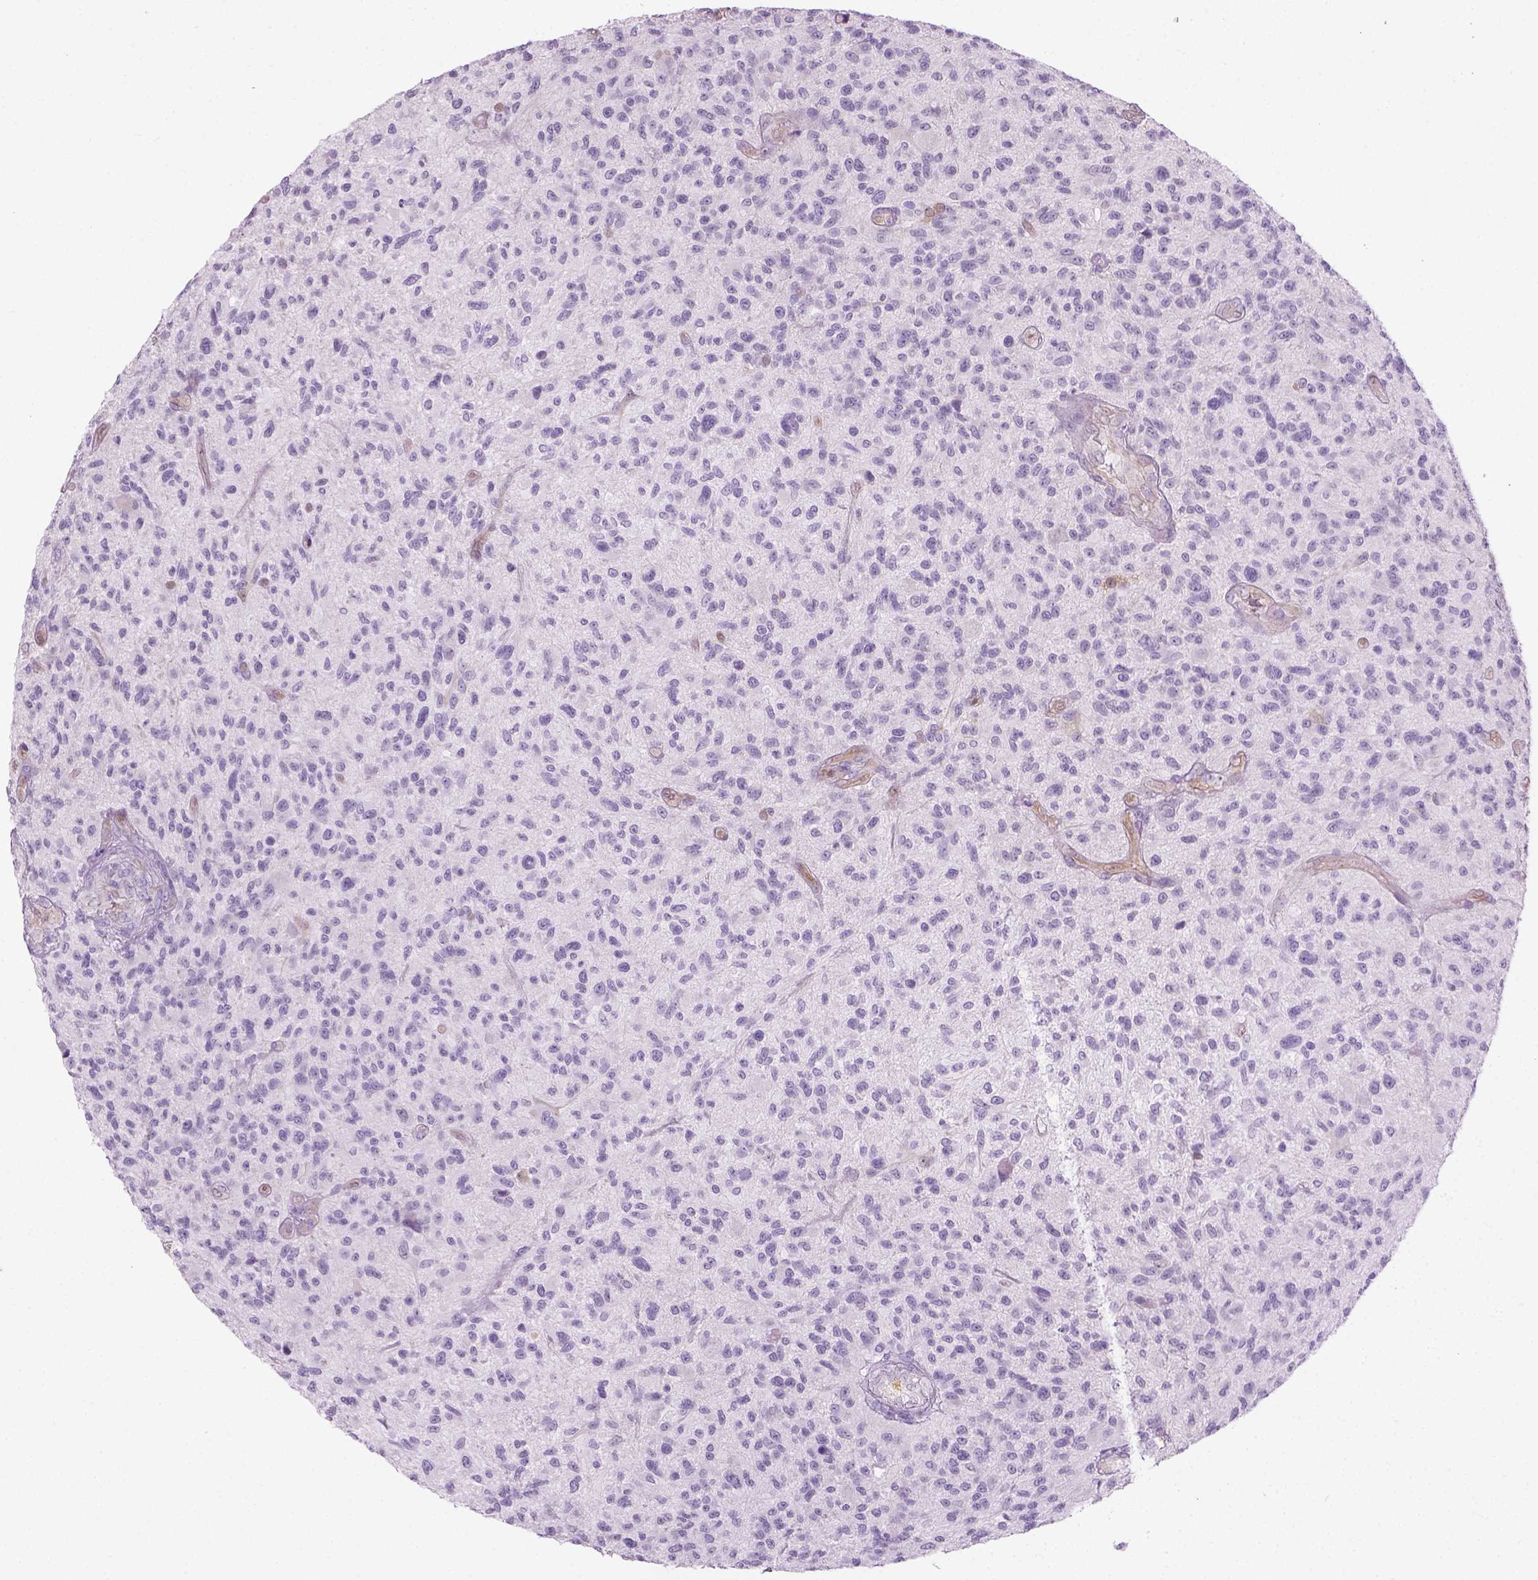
{"staining": {"intensity": "negative", "quantity": "none", "location": "none"}, "tissue": "glioma", "cell_type": "Tumor cells", "image_type": "cancer", "snomed": [{"axis": "morphology", "description": "Glioma, malignant, High grade"}, {"axis": "topography", "description": "Brain"}], "caption": "Human glioma stained for a protein using immunohistochemistry (IHC) shows no positivity in tumor cells.", "gene": "CIBAR2", "patient": {"sex": "male", "age": 47}}